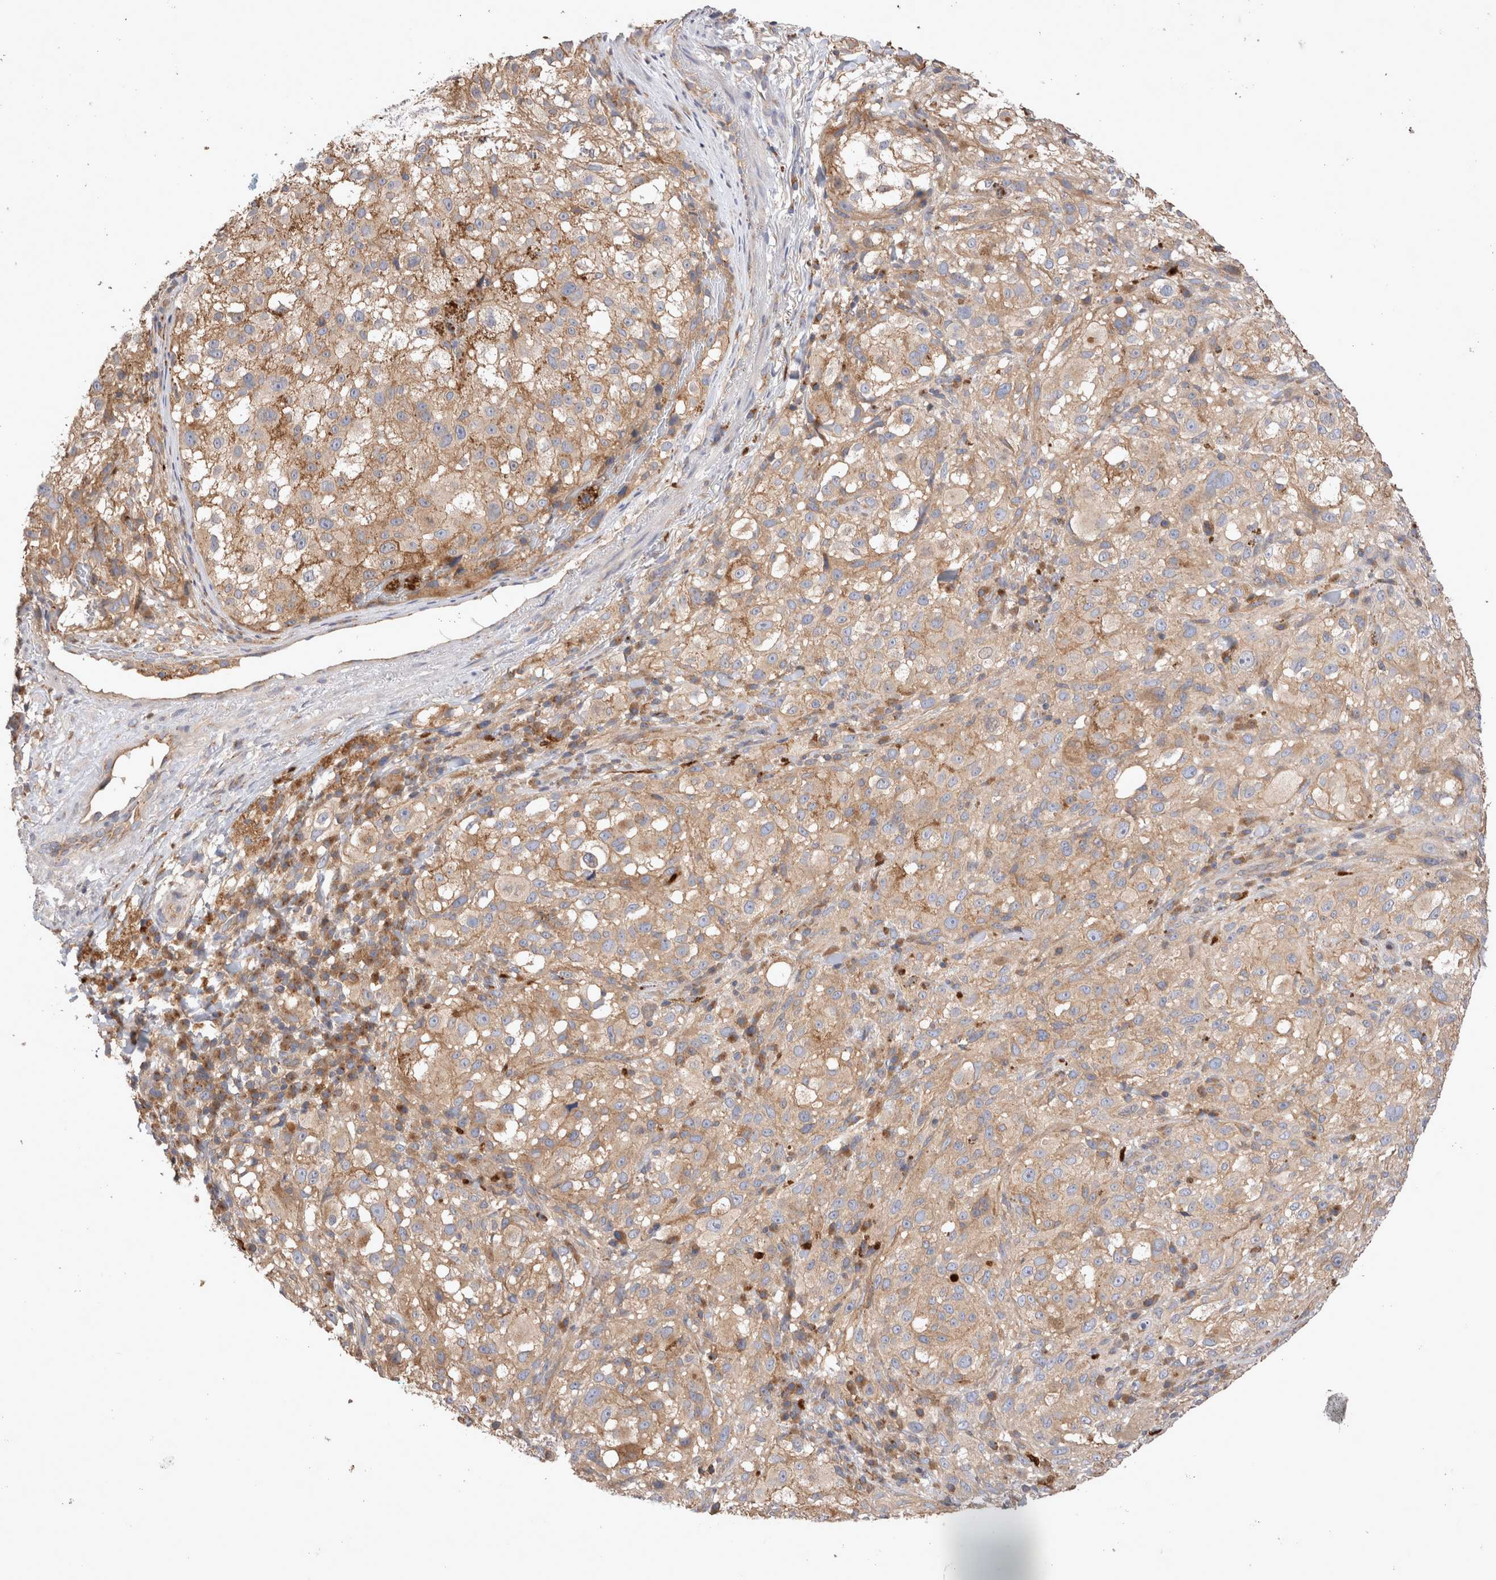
{"staining": {"intensity": "weak", "quantity": ">75%", "location": "cytoplasmic/membranous"}, "tissue": "melanoma", "cell_type": "Tumor cells", "image_type": "cancer", "snomed": [{"axis": "morphology", "description": "Necrosis, NOS"}, {"axis": "morphology", "description": "Malignant melanoma, NOS"}, {"axis": "topography", "description": "Skin"}], "caption": "Tumor cells display low levels of weak cytoplasmic/membranous expression in about >75% of cells in melanoma.", "gene": "NXT2", "patient": {"sex": "female", "age": 87}}